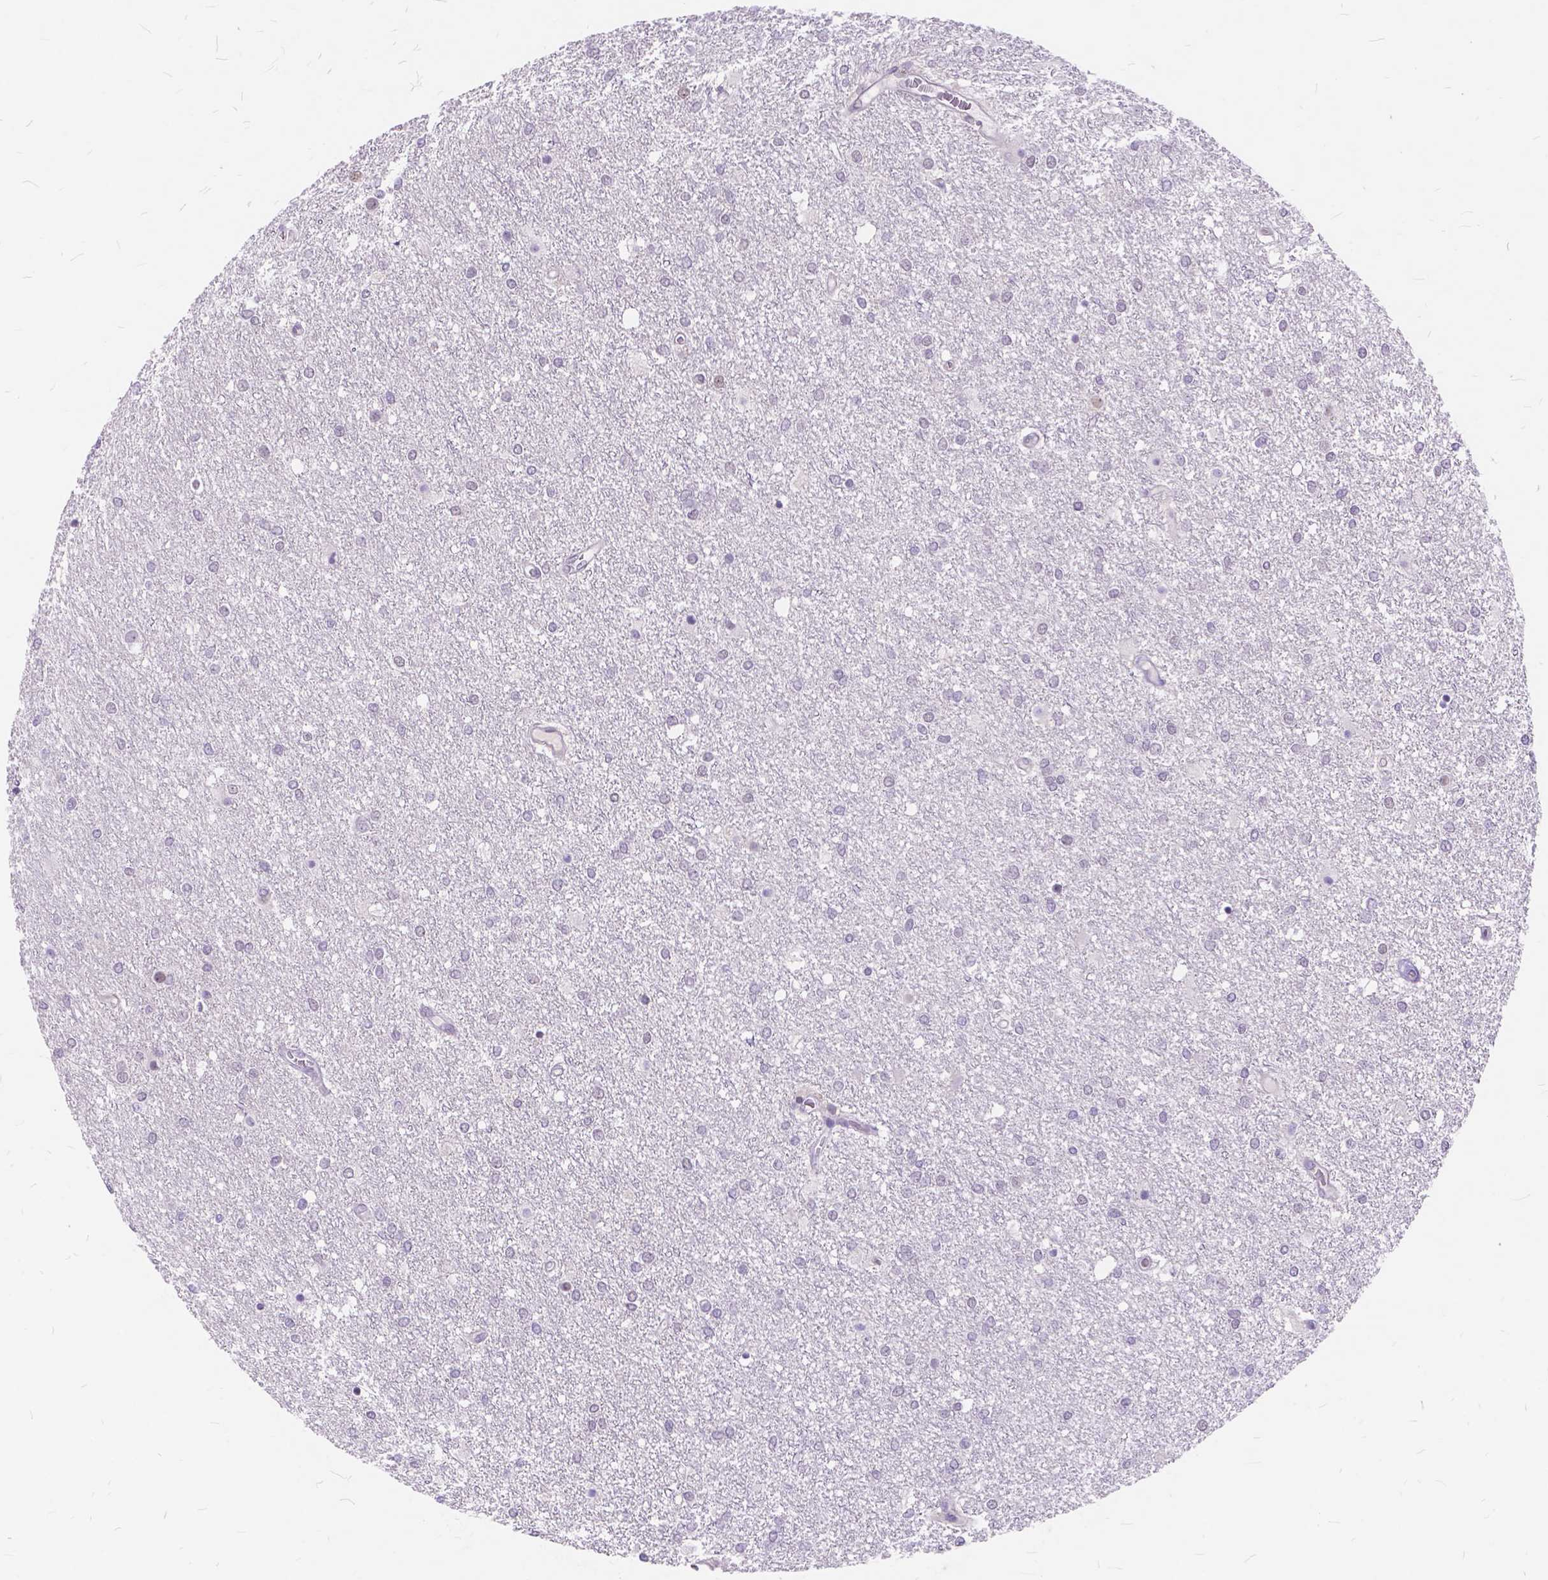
{"staining": {"intensity": "negative", "quantity": "none", "location": "none"}, "tissue": "glioma", "cell_type": "Tumor cells", "image_type": "cancer", "snomed": [{"axis": "morphology", "description": "Glioma, malignant, High grade"}, {"axis": "topography", "description": "Brain"}], "caption": "IHC micrograph of neoplastic tissue: human malignant glioma (high-grade) stained with DAB (3,3'-diaminobenzidine) exhibits no significant protein positivity in tumor cells. (DAB (3,3'-diaminobenzidine) immunohistochemistry visualized using brightfield microscopy, high magnification).", "gene": "MAN2C1", "patient": {"sex": "female", "age": 61}}